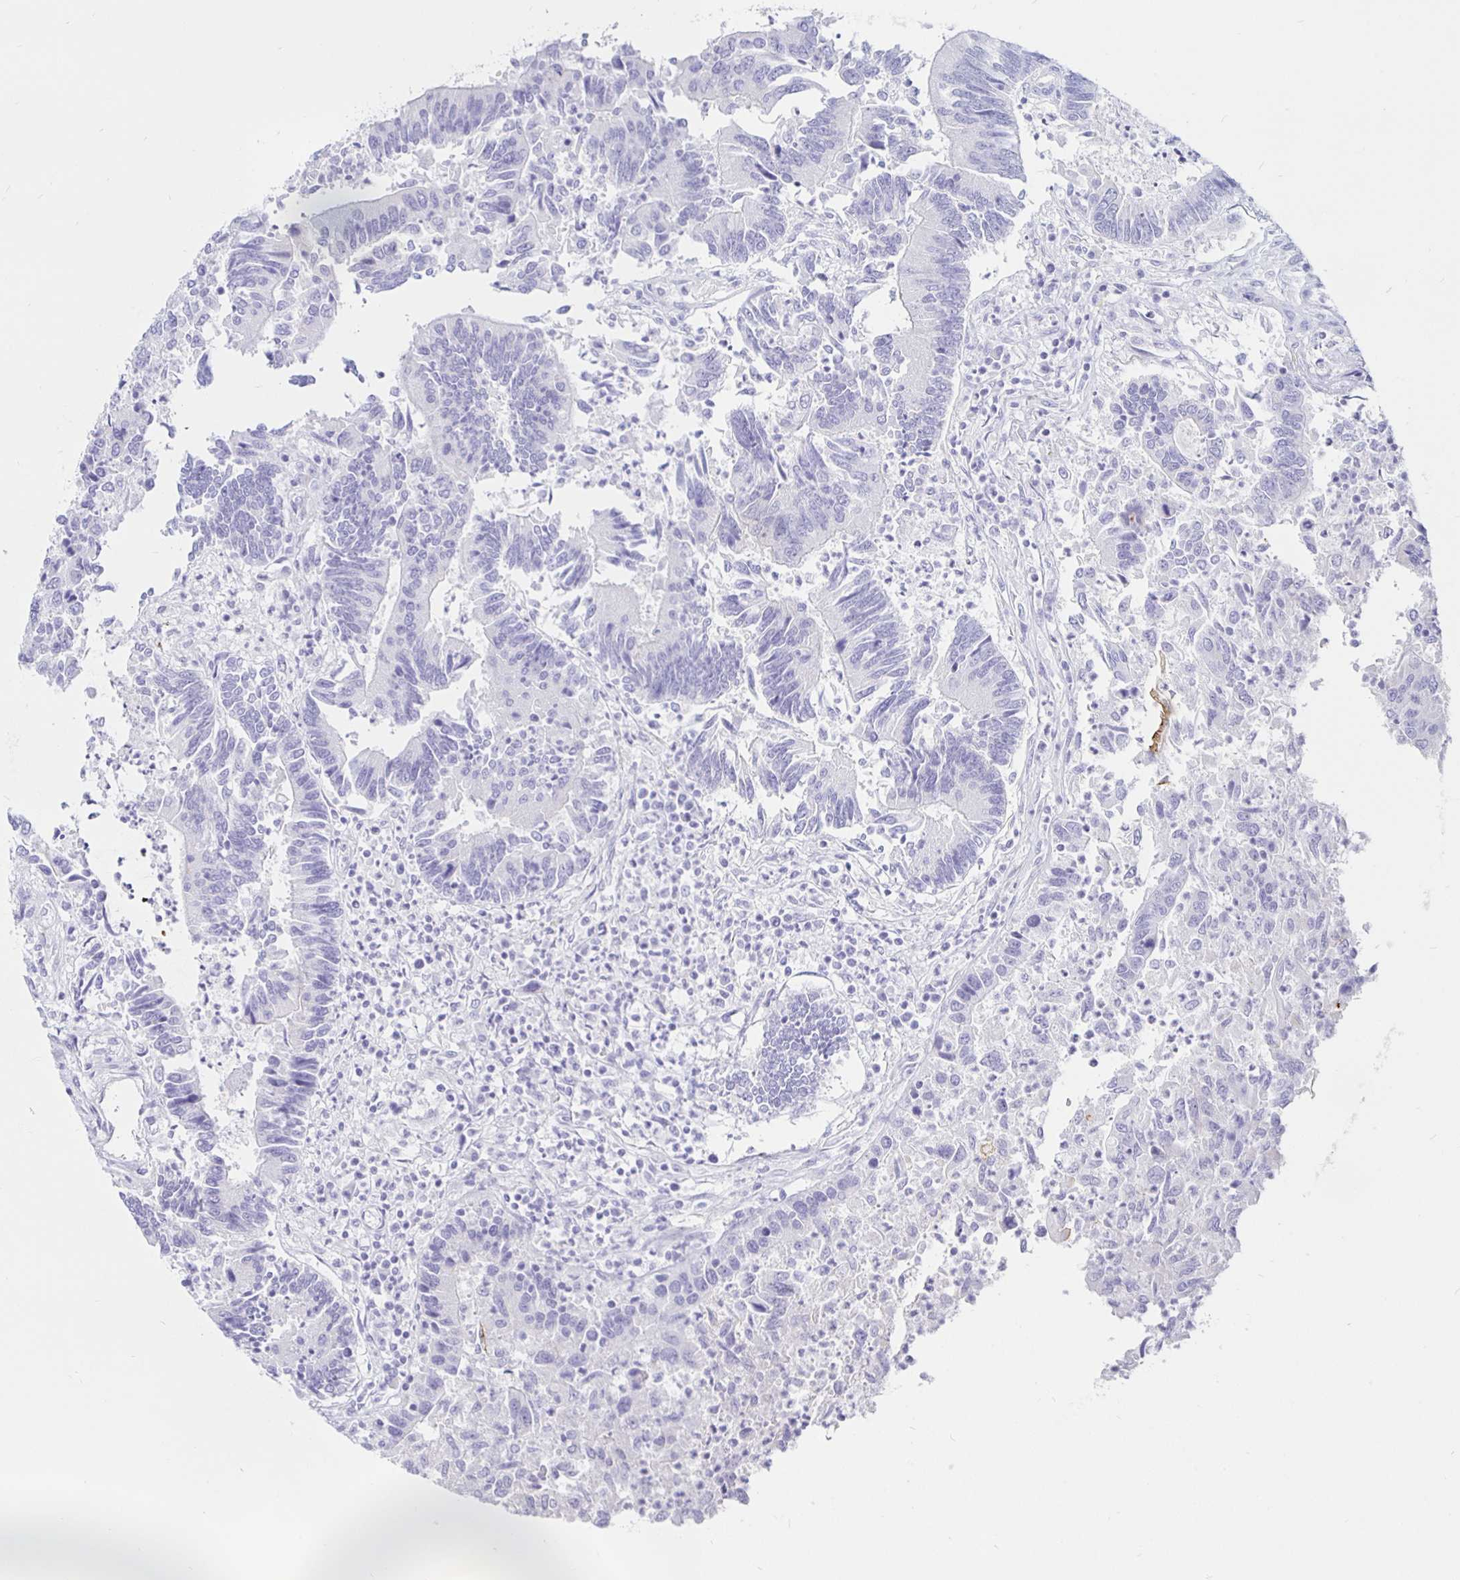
{"staining": {"intensity": "negative", "quantity": "none", "location": "none"}, "tissue": "colorectal cancer", "cell_type": "Tumor cells", "image_type": "cancer", "snomed": [{"axis": "morphology", "description": "Adenocarcinoma, NOS"}, {"axis": "topography", "description": "Colon"}], "caption": "Protein analysis of colorectal adenocarcinoma shows no significant staining in tumor cells. (DAB immunohistochemistry (IHC), high magnification).", "gene": "TIMP1", "patient": {"sex": "female", "age": 67}}